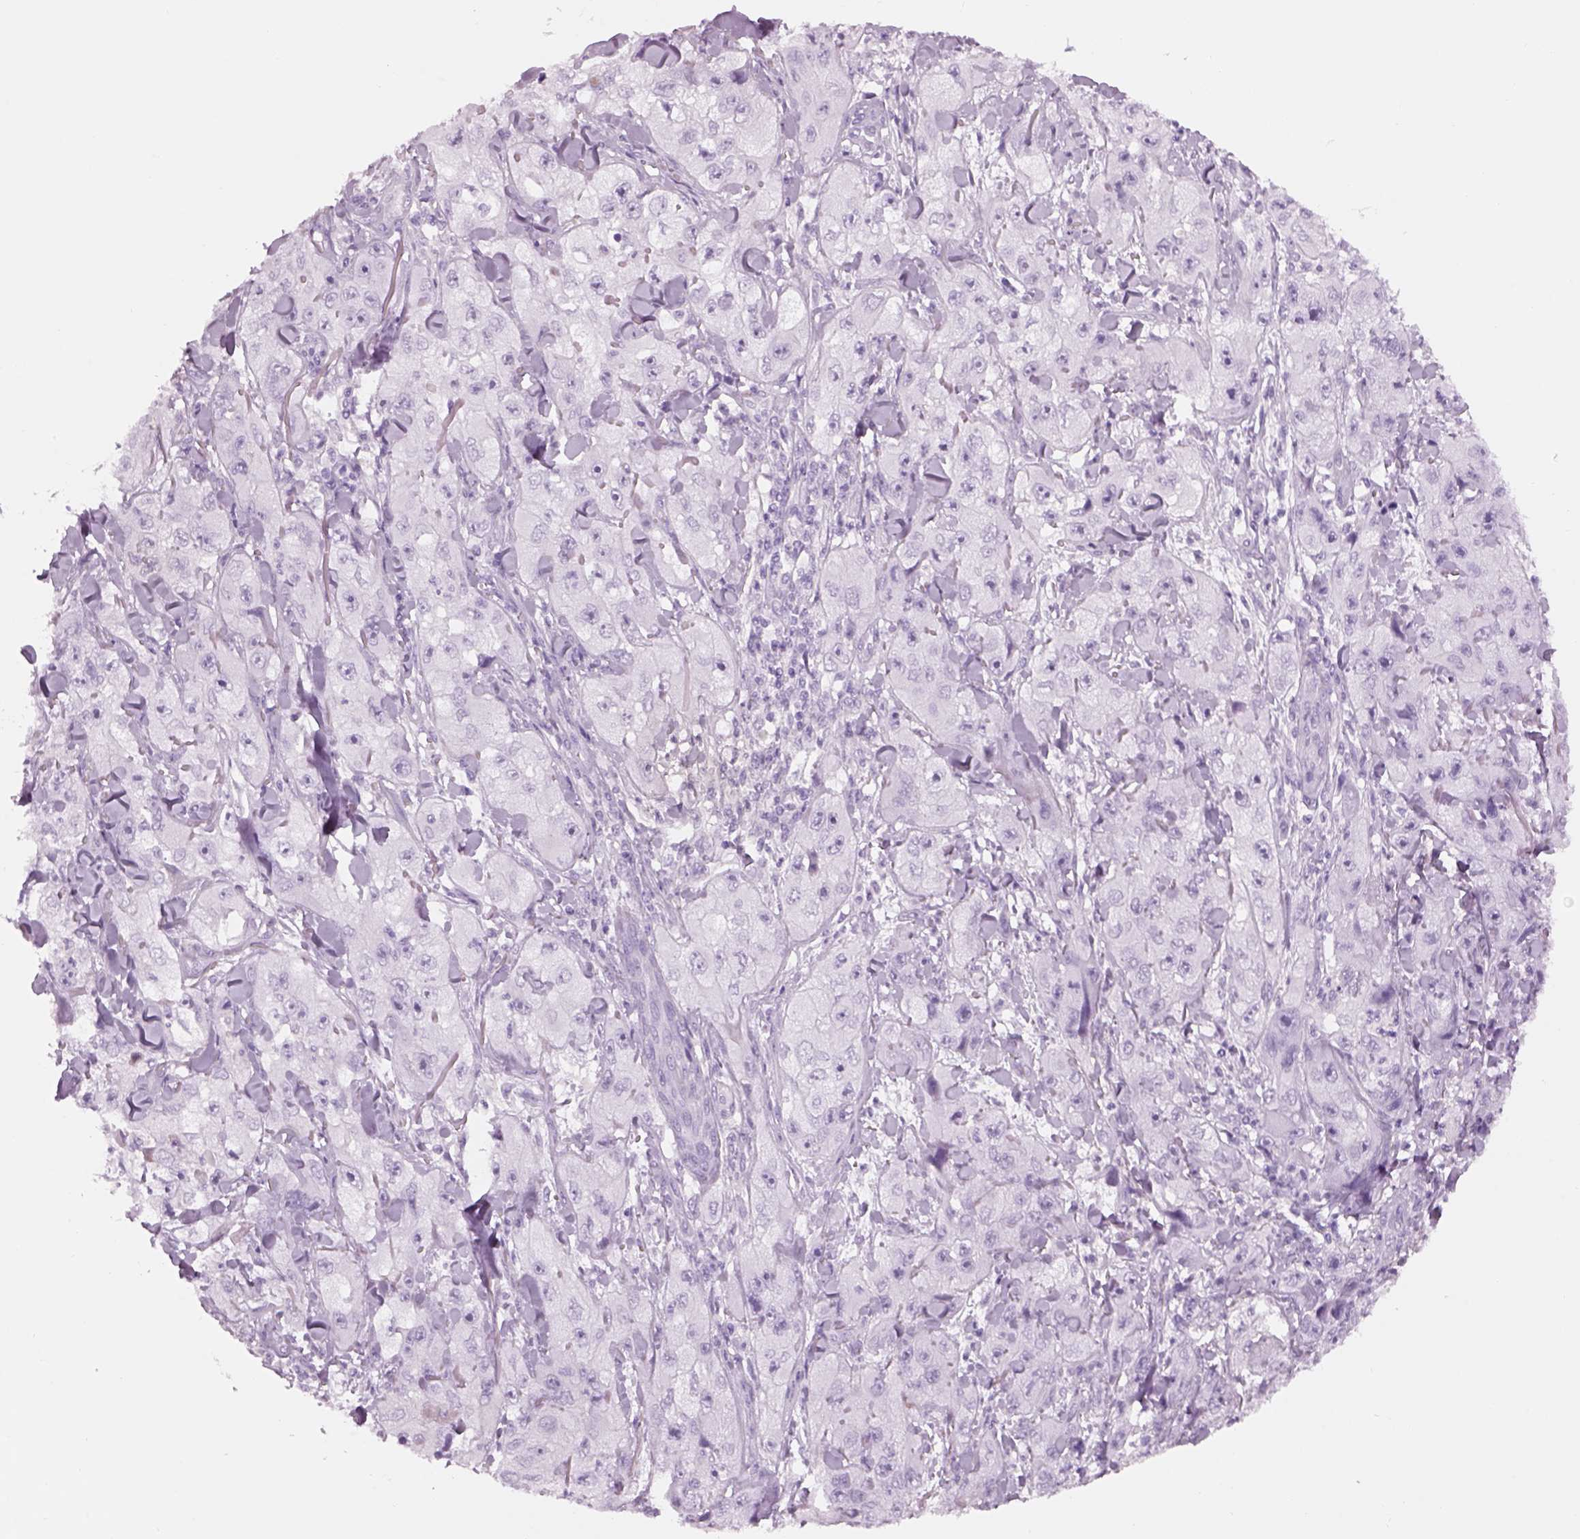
{"staining": {"intensity": "negative", "quantity": "none", "location": "none"}, "tissue": "skin cancer", "cell_type": "Tumor cells", "image_type": "cancer", "snomed": [{"axis": "morphology", "description": "Squamous cell carcinoma, NOS"}, {"axis": "topography", "description": "Skin"}, {"axis": "topography", "description": "Subcutis"}], "caption": "High magnification brightfield microscopy of skin cancer stained with DAB (brown) and counterstained with hematoxylin (blue): tumor cells show no significant expression. (DAB (3,3'-diaminobenzidine) IHC, high magnification).", "gene": "GAS2L2", "patient": {"sex": "male", "age": 73}}